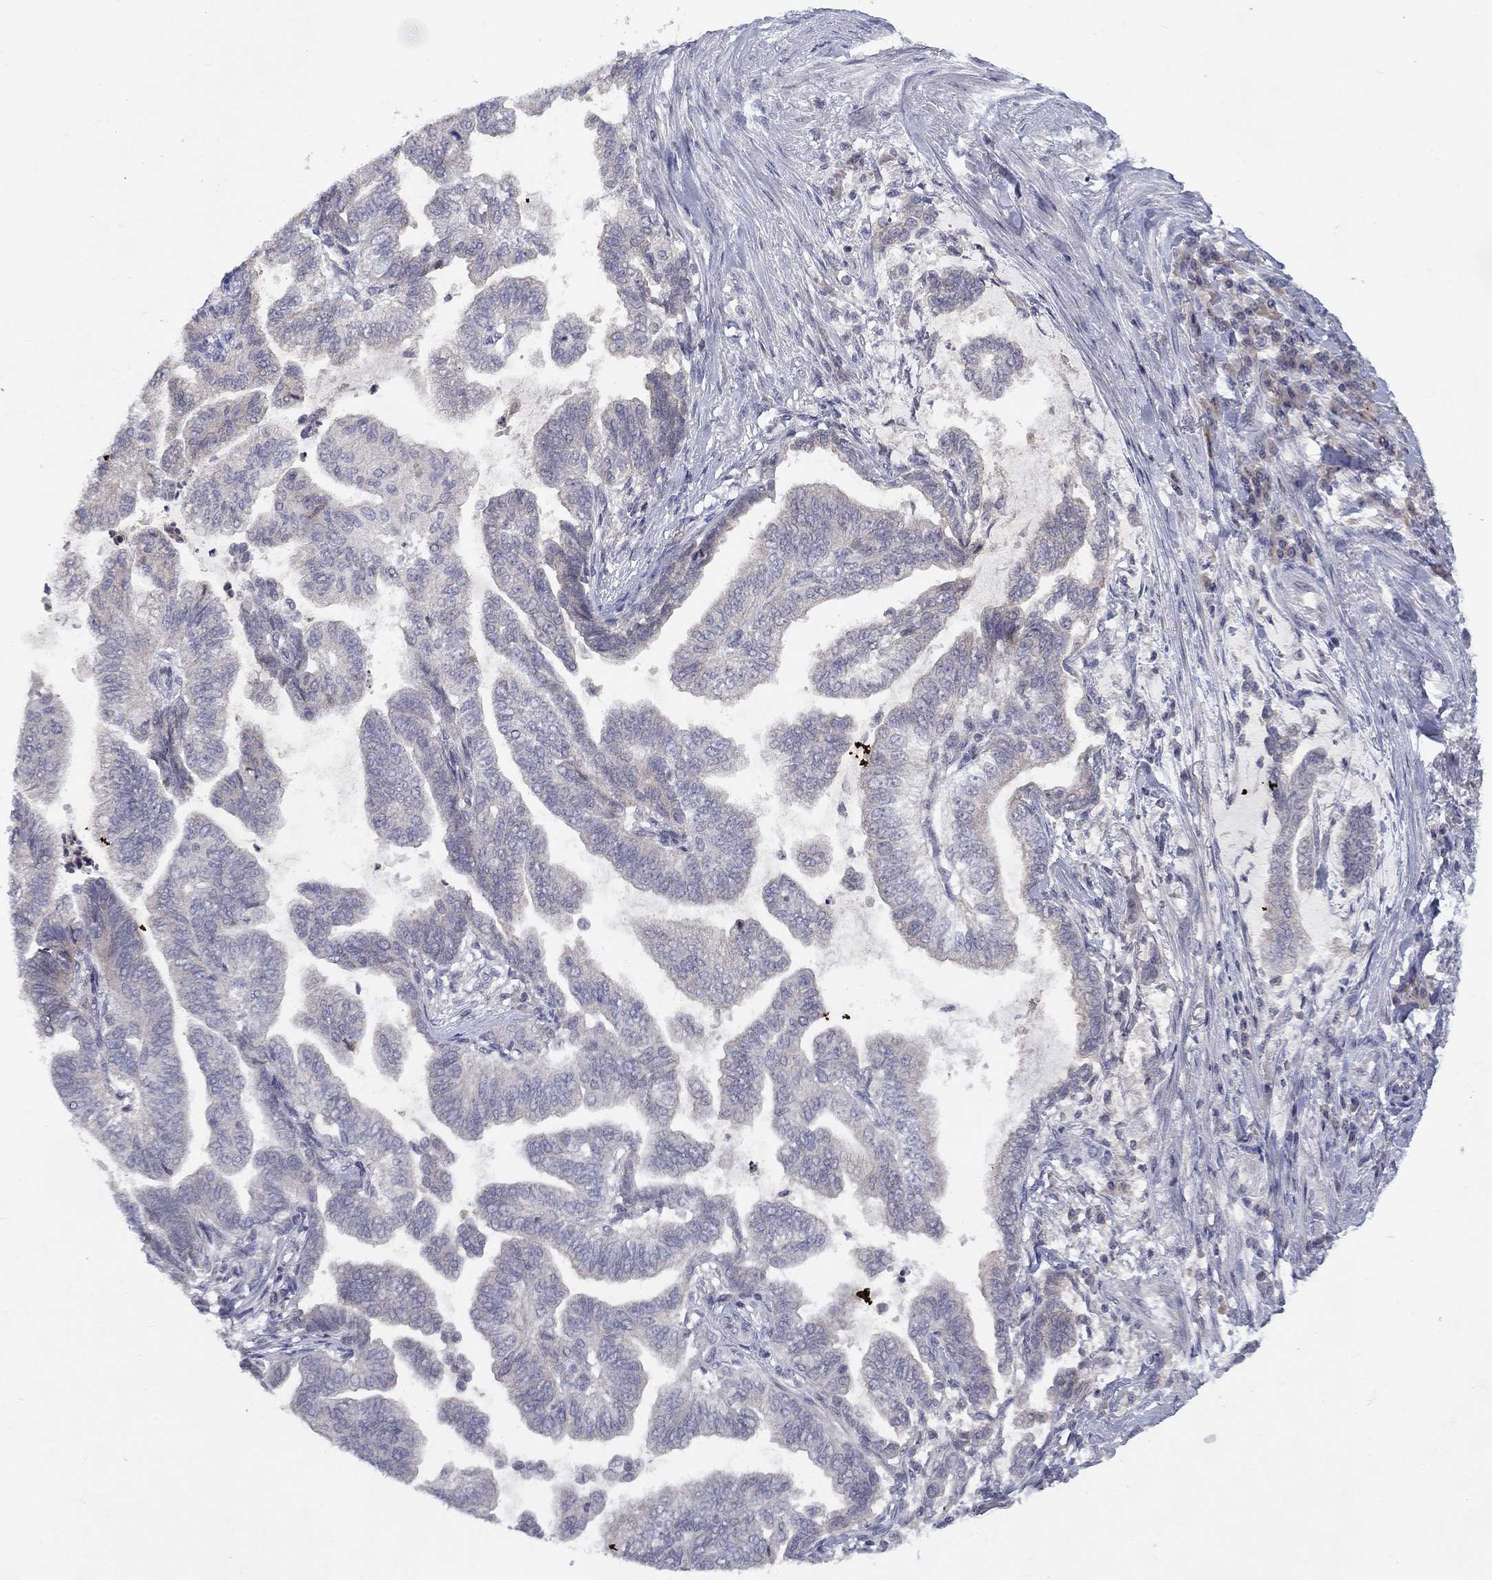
{"staining": {"intensity": "negative", "quantity": "none", "location": "none"}, "tissue": "stomach cancer", "cell_type": "Tumor cells", "image_type": "cancer", "snomed": [{"axis": "morphology", "description": "Adenocarcinoma, NOS"}, {"axis": "topography", "description": "Stomach"}], "caption": "This is an immunohistochemistry (IHC) micrograph of human stomach adenocarcinoma. There is no expression in tumor cells.", "gene": "CACNA1A", "patient": {"sex": "male", "age": 83}}